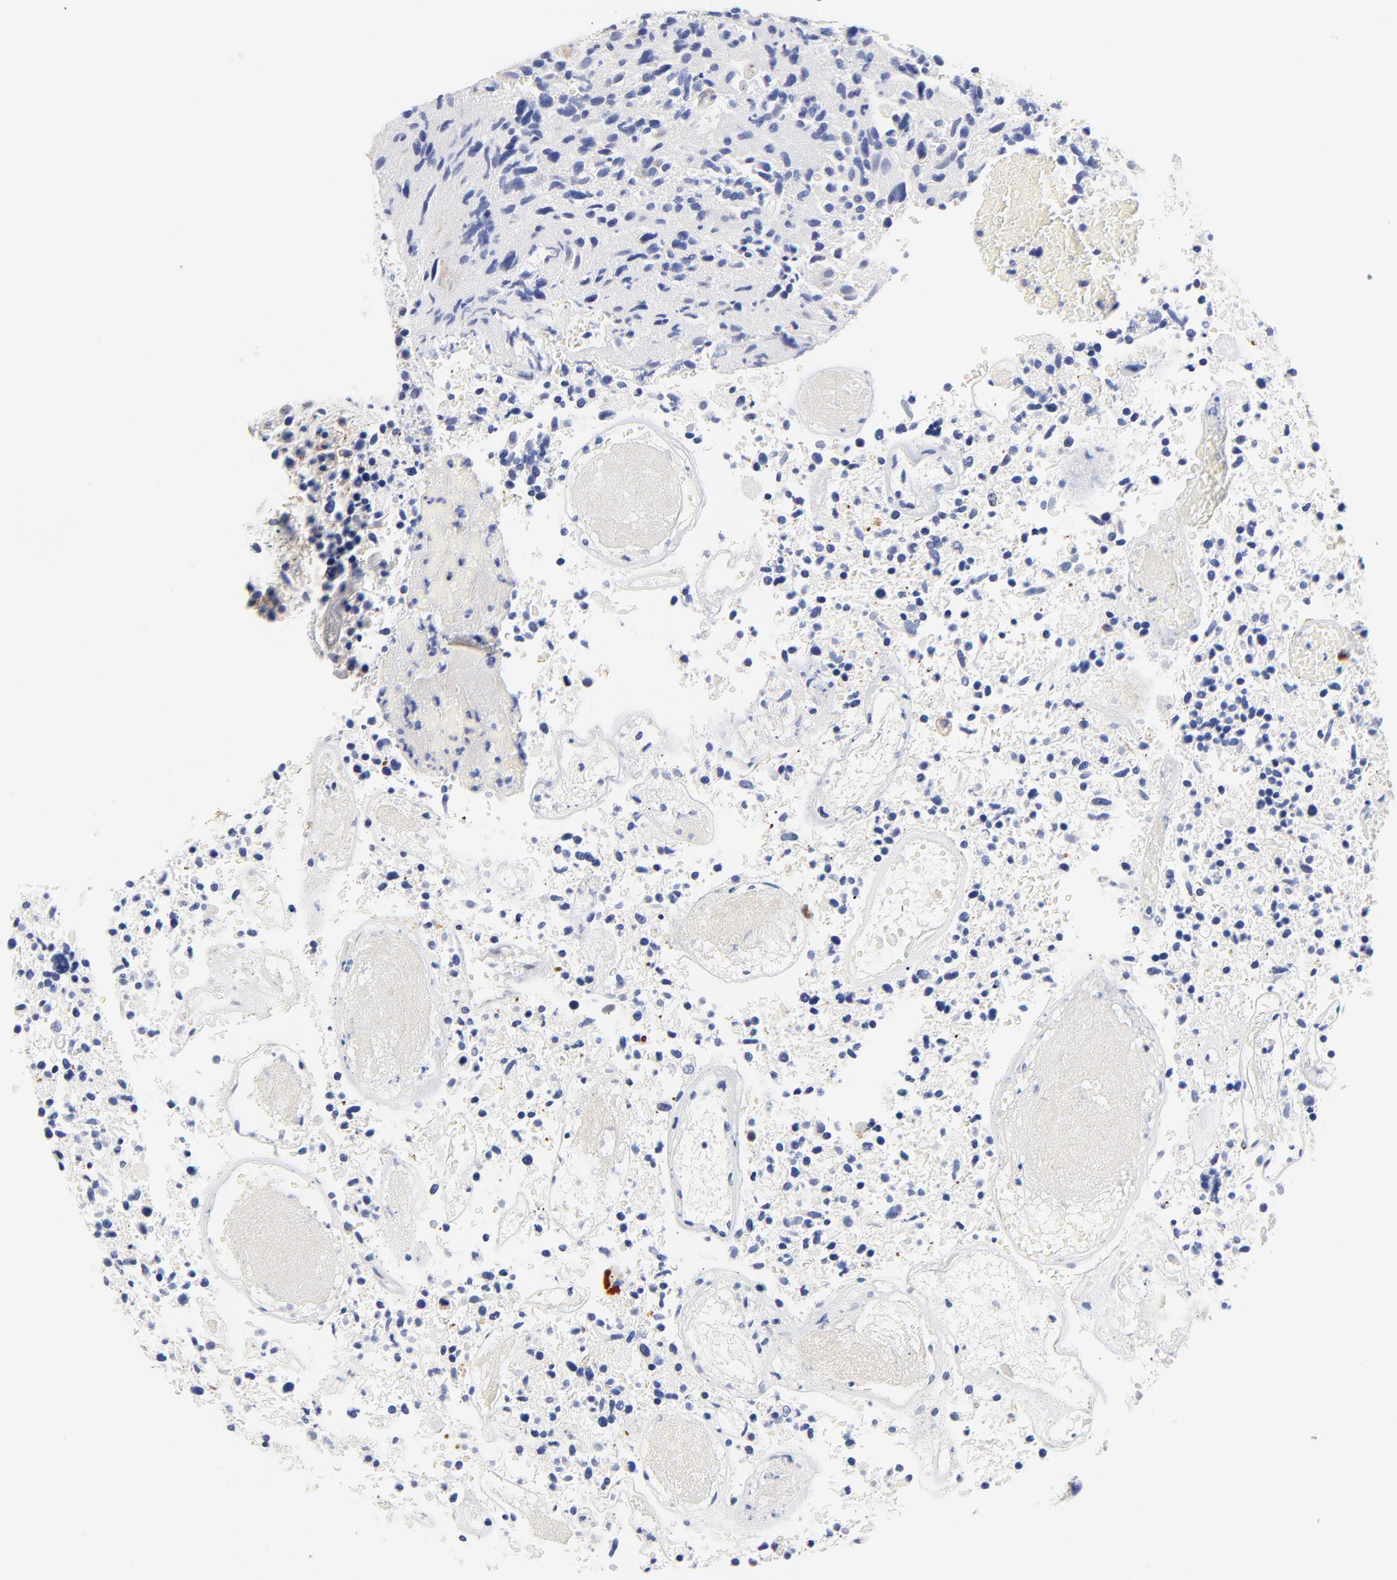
{"staining": {"intensity": "negative", "quantity": "none", "location": "none"}, "tissue": "glioma", "cell_type": "Tumor cells", "image_type": "cancer", "snomed": [{"axis": "morphology", "description": "Glioma, malignant, High grade"}, {"axis": "topography", "description": "Brain"}], "caption": "Immunohistochemistry (IHC) image of neoplastic tissue: human high-grade glioma (malignant) stained with DAB shows no significant protein staining in tumor cells. (DAB immunohistochemistry with hematoxylin counter stain).", "gene": "FBXO10", "patient": {"sex": "male", "age": 72}}